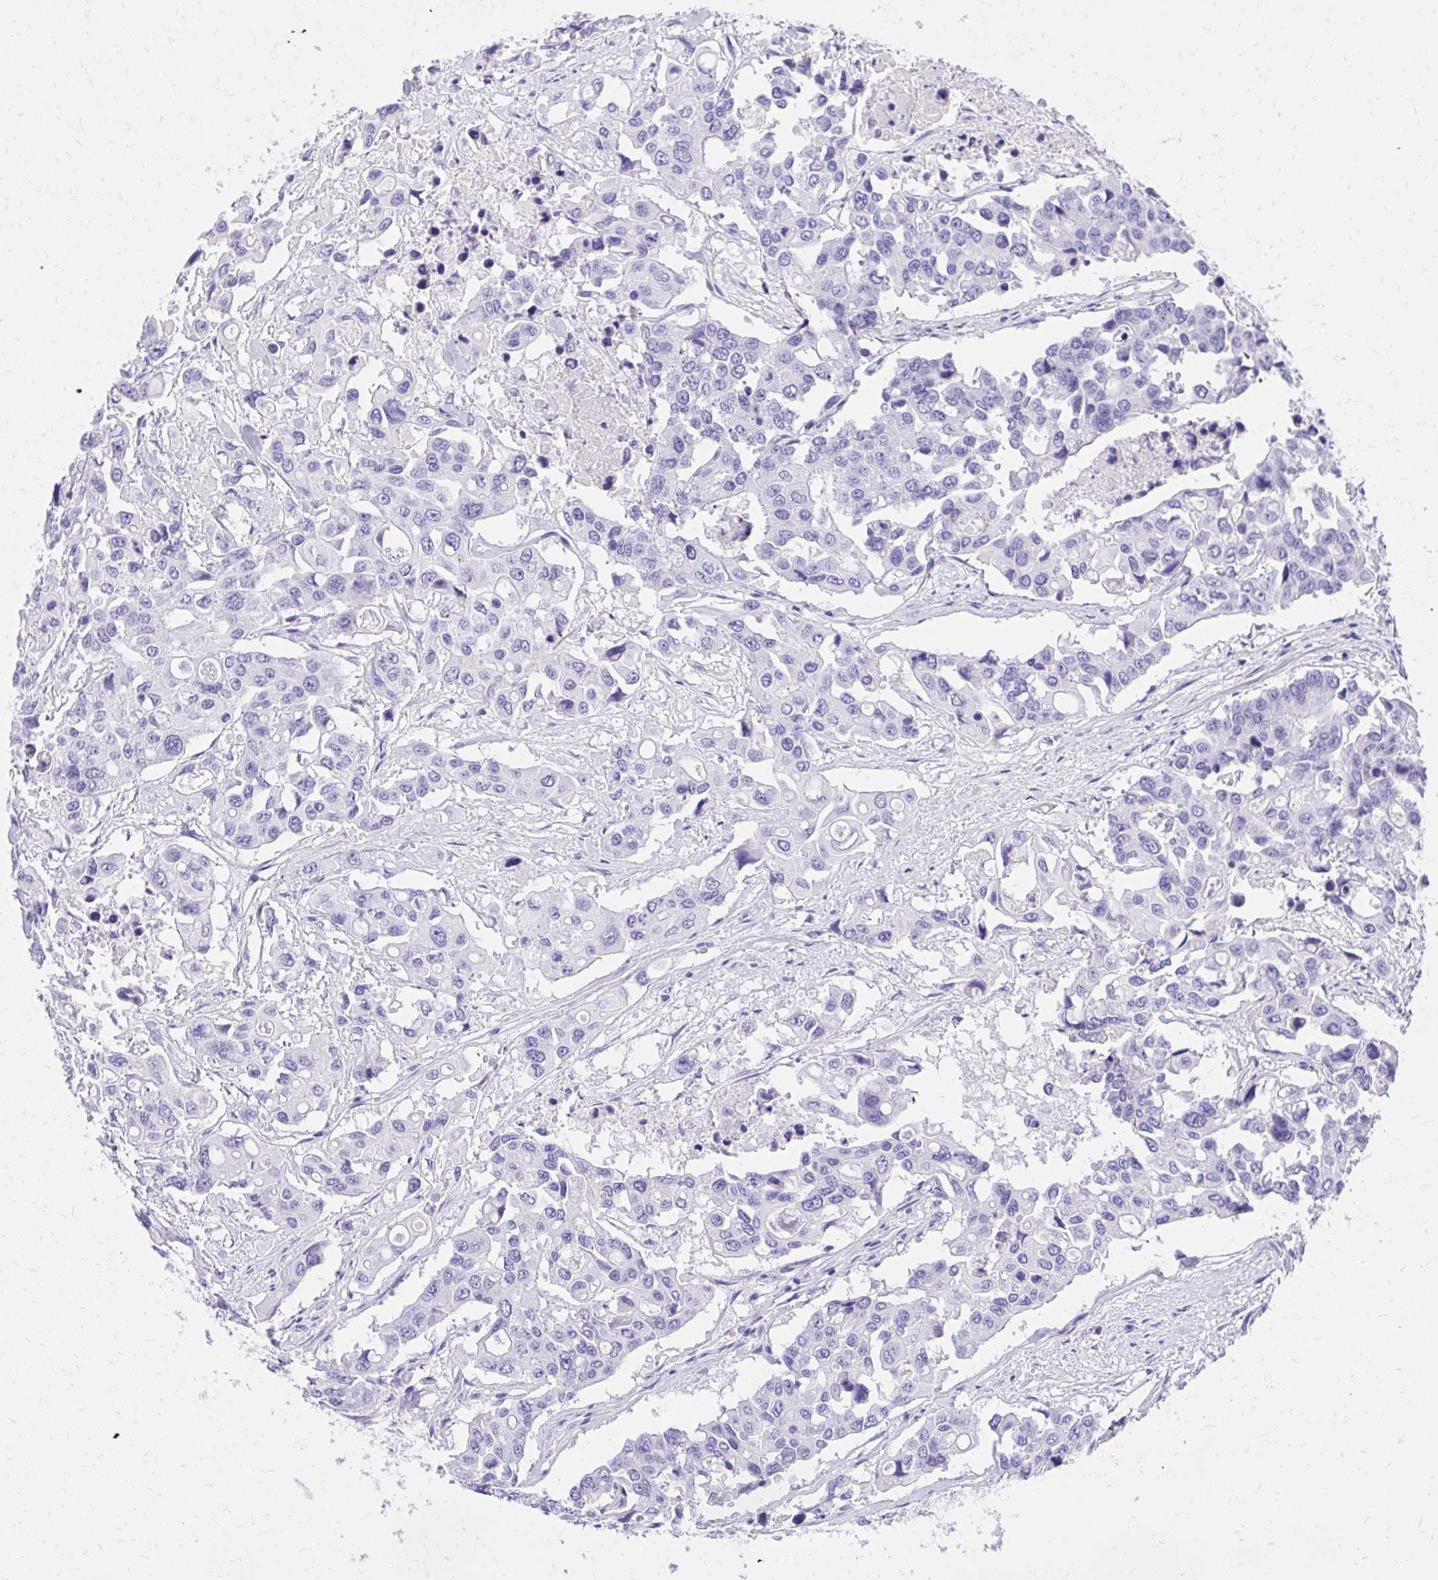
{"staining": {"intensity": "negative", "quantity": "none", "location": "none"}, "tissue": "colorectal cancer", "cell_type": "Tumor cells", "image_type": "cancer", "snomed": [{"axis": "morphology", "description": "Adenocarcinoma, NOS"}, {"axis": "topography", "description": "Colon"}], "caption": "Adenocarcinoma (colorectal) was stained to show a protein in brown. There is no significant expression in tumor cells.", "gene": "KLK1", "patient": {"sex": "male", "age": 77}}